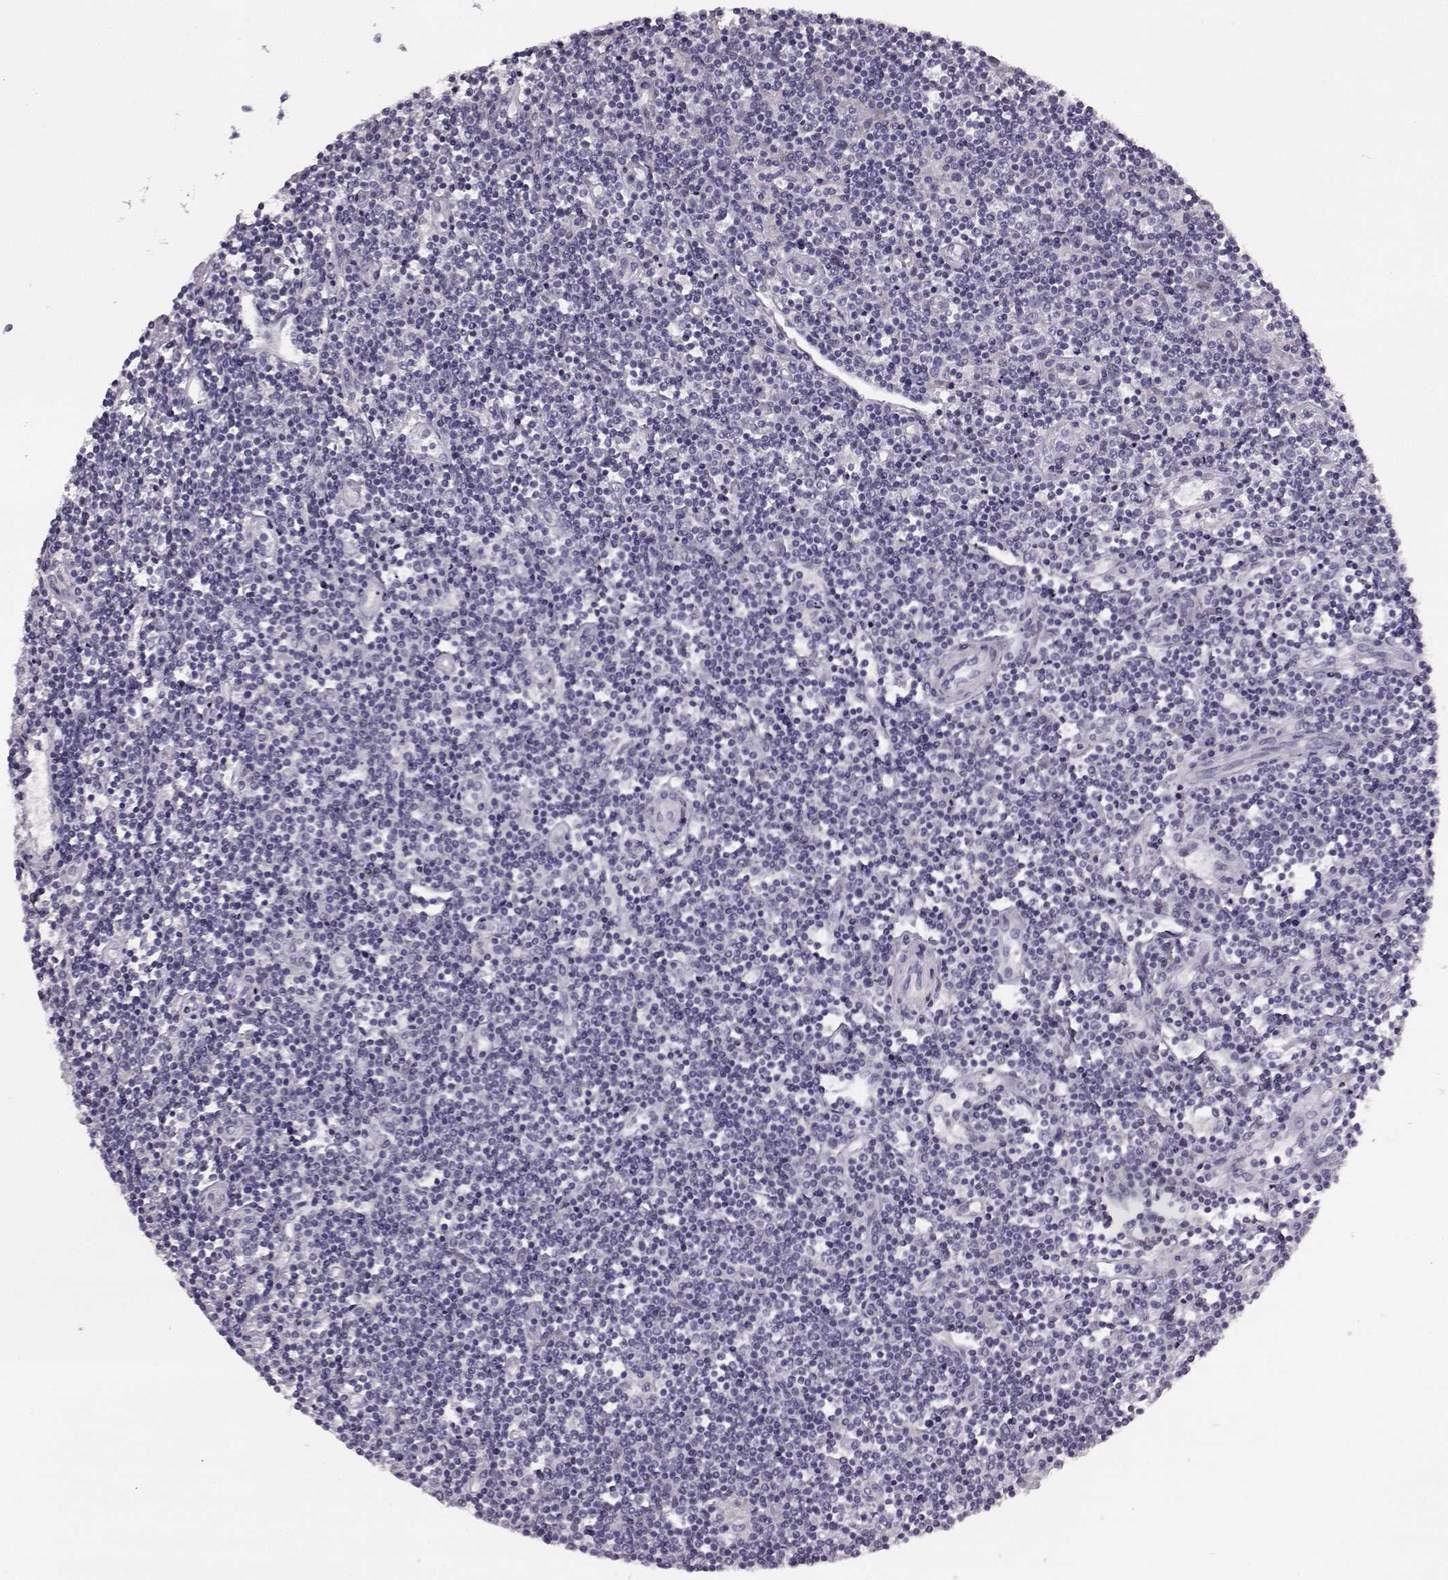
{"staining": {"intensity": "negative", "quantity": "none", "location": "none"}, "tissue": "lymphoma", "cell_type": "Tumor cells", "image_type": "cancer", "snomed": [{"axis": "morphology", "description": "Hodgkin's disease, NOS"}, {"axis": "topography", "description": "Lymph node"}], "caption": "Tumor cells show no significant protein expression in lymphoma.", "gene": "ODAD4", "patient": {"sex": "male", "age": 40}}